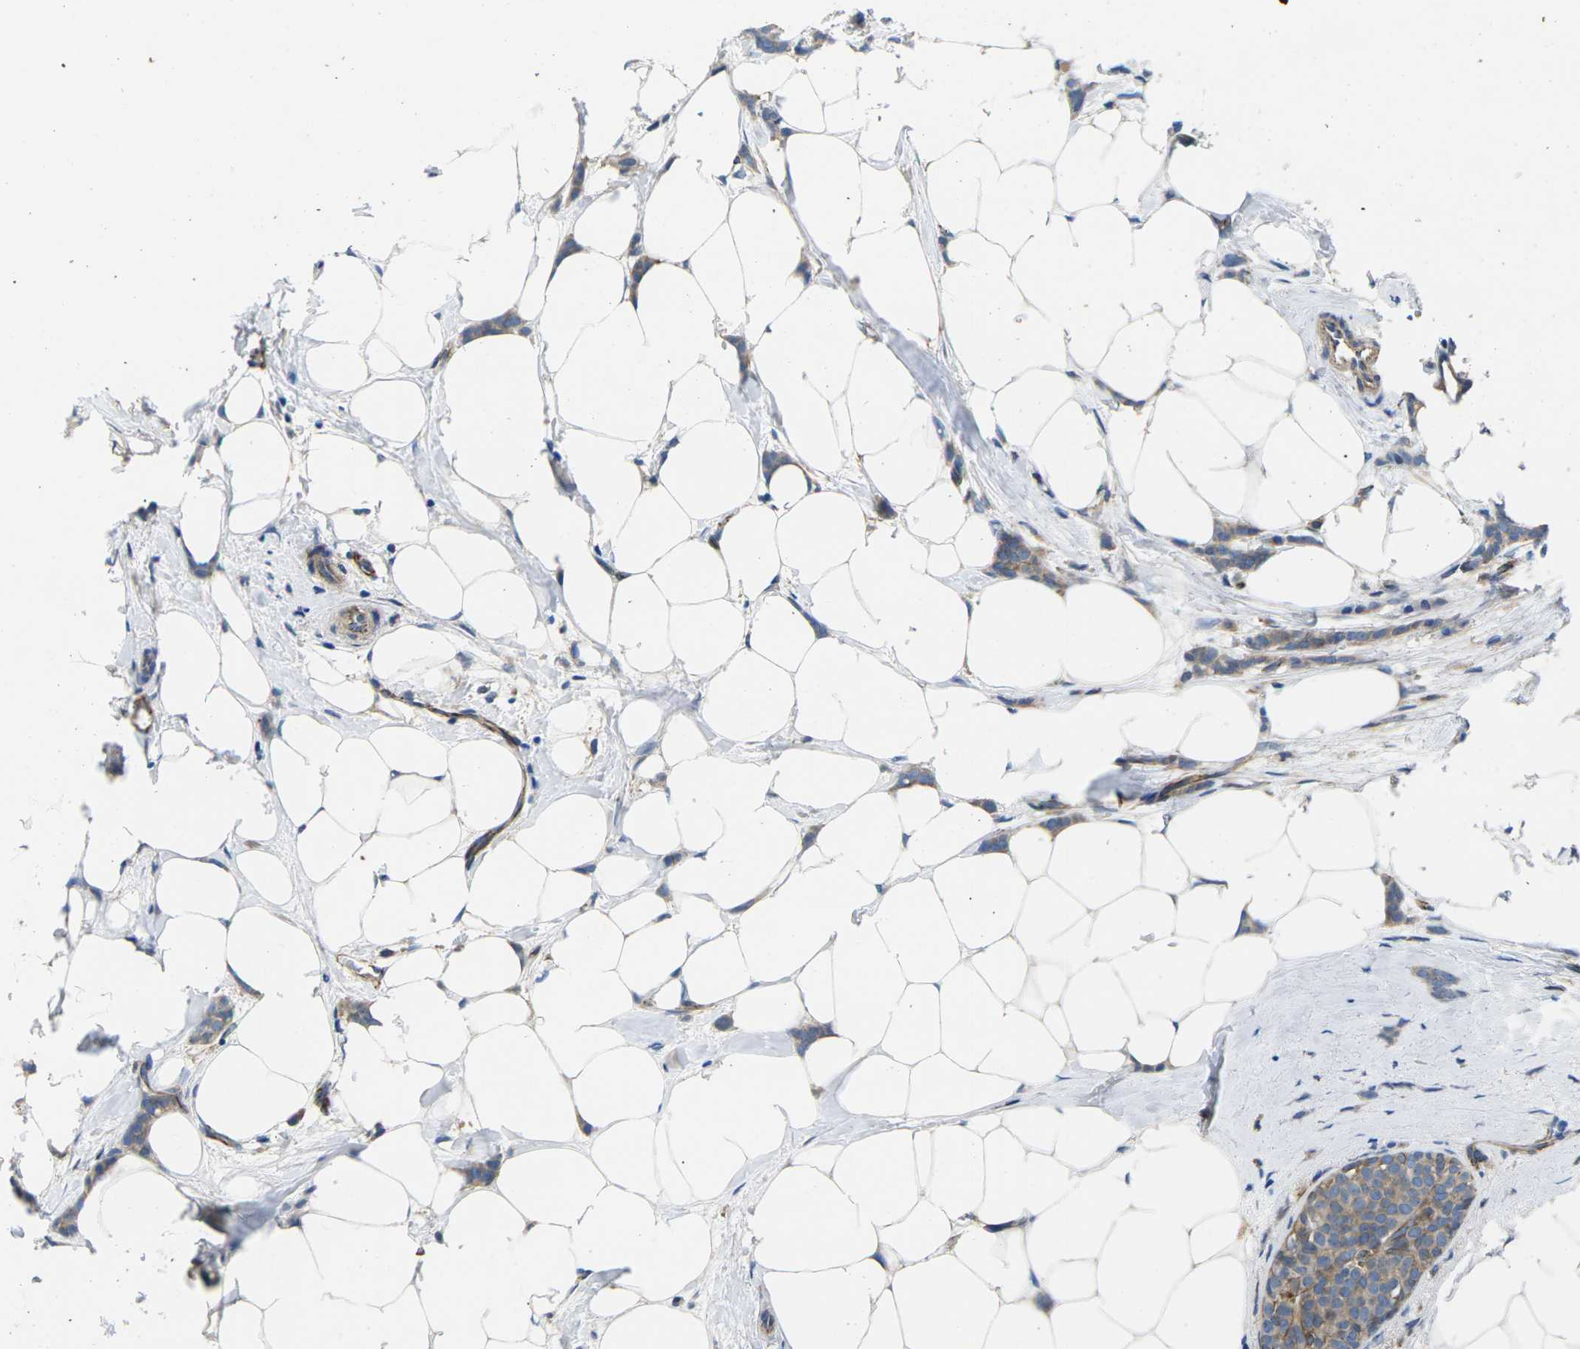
{"staining": {"intensity": "moderate", "quantity": ">75%", "location": "cytoplasmic/membranous"}, "tissue": "breast cancer", "cell_type": "Tumor cells", "image_type": "cancer", "snomed": [{"axis": "morphology", "description": "Lobular carcinoma, in situ"}, {"axis": "morphology", "description": "Lobular carcinoma"}, {"axis": "topography", "description": "Breast"}], "caption": "A brown stain highlights moderate cytoplasmic/membranous positivity of a protein in breast cancer (lobular carcinoma) tumor cells. The staining is performed using DAB brown chromogen to label protein expression. The nuclei are counter-stained blue using hematoxylin.", "gene": "CTNND1", "patient": {"sex": "female", "age": 41}}